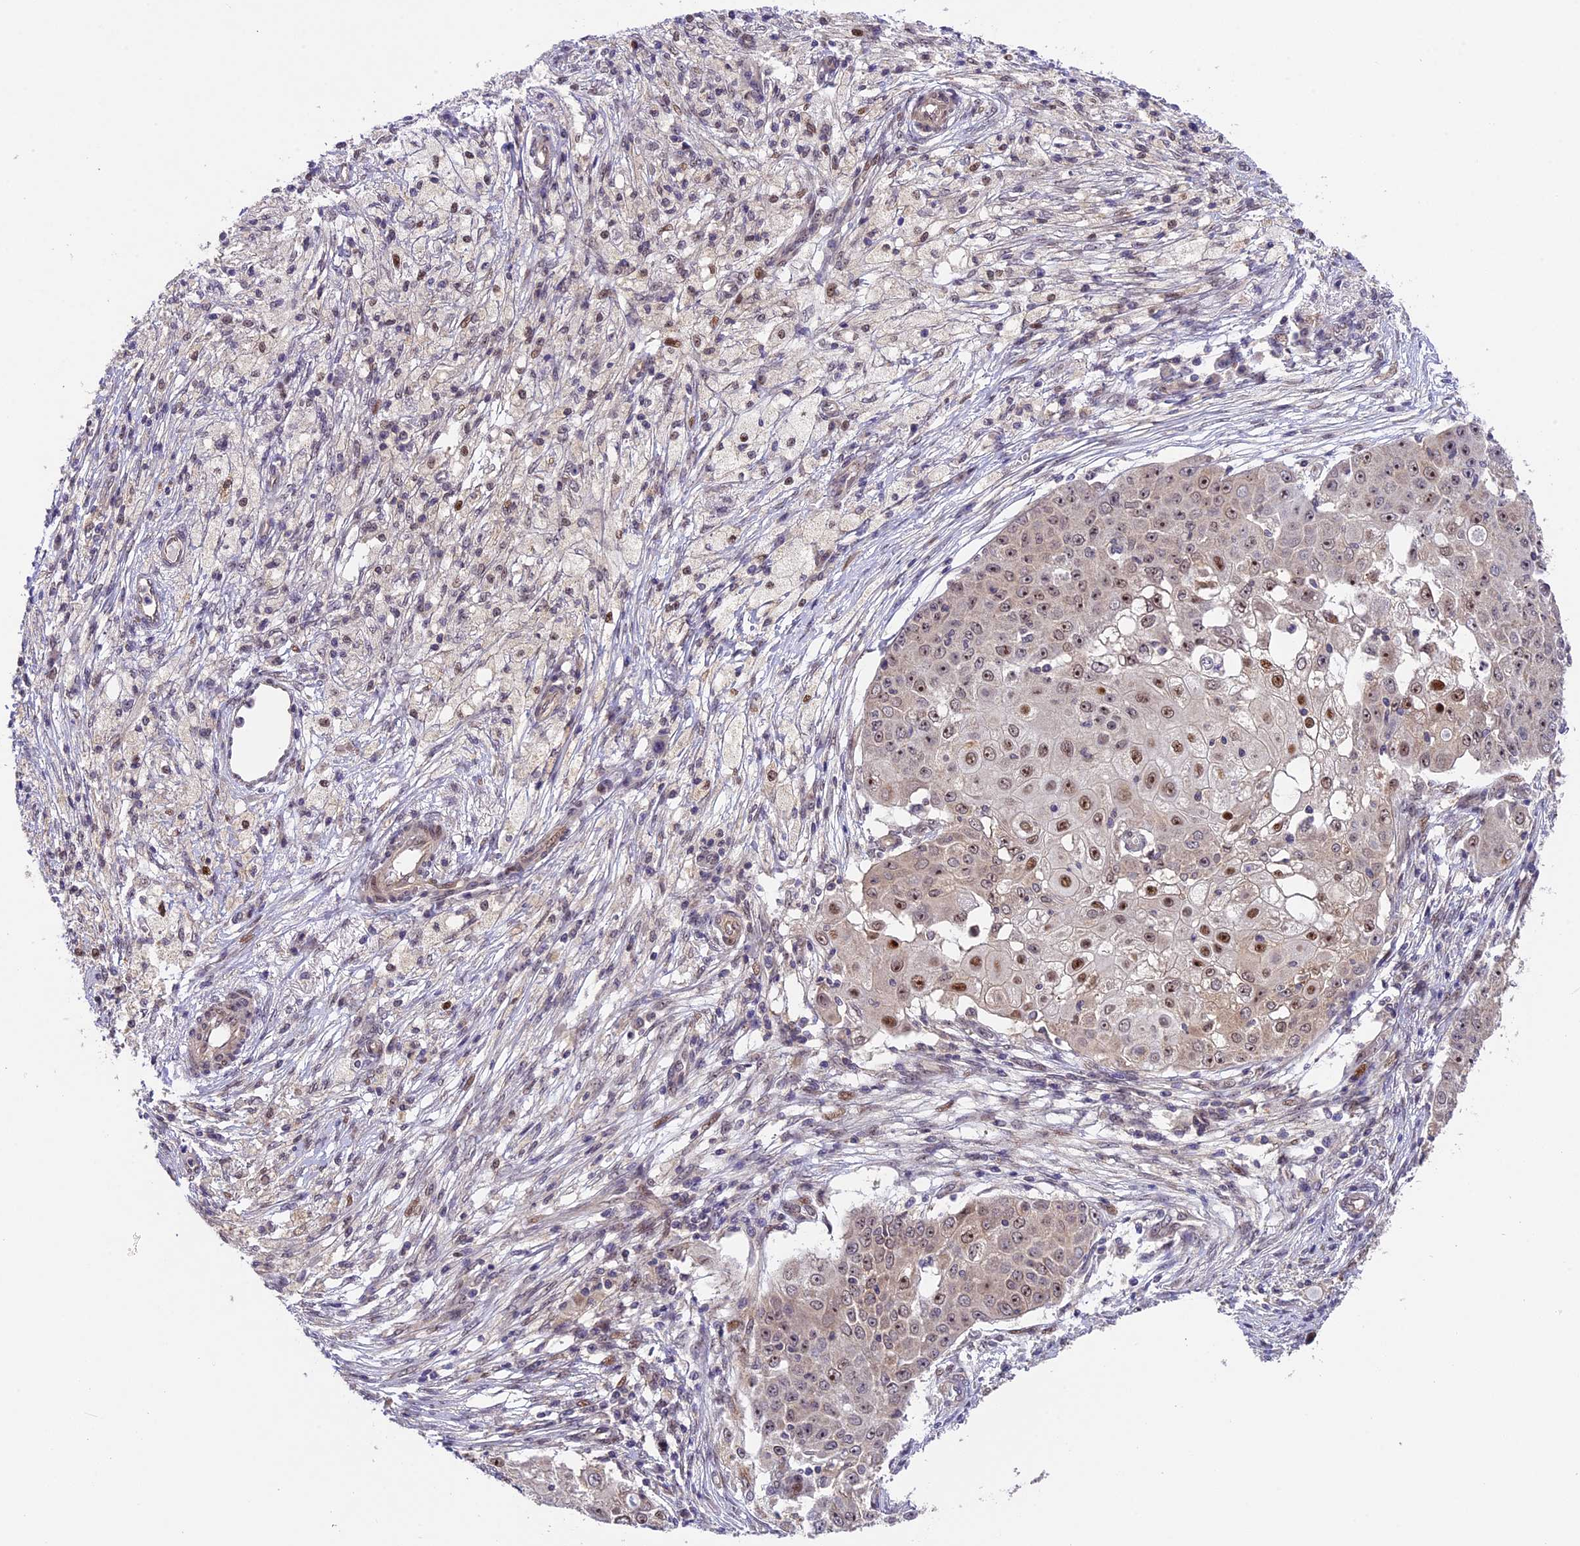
{"staining": {"intensity": "moderate", "quantity": "25%-75%", "location": "nuclear"}, "tissue": "ovarian cancer", "cell_type": "Tumor cells", "image_type": "cancer", "snomed": [{"axis": "morphology", "description": "Carcinoma, endometroid"}, {"axis": "topography", "description": "Ovary"}], "caption": "Immunohistochemistry (IHC) of human ovarian cancer (endometroid carcinoma) exhibits medium levels of moderate nuclear expression in approximately 25%-75% of tumor cells.", "gene": "ZAR1L", "patient": {"sex": "female", "age": 42}}